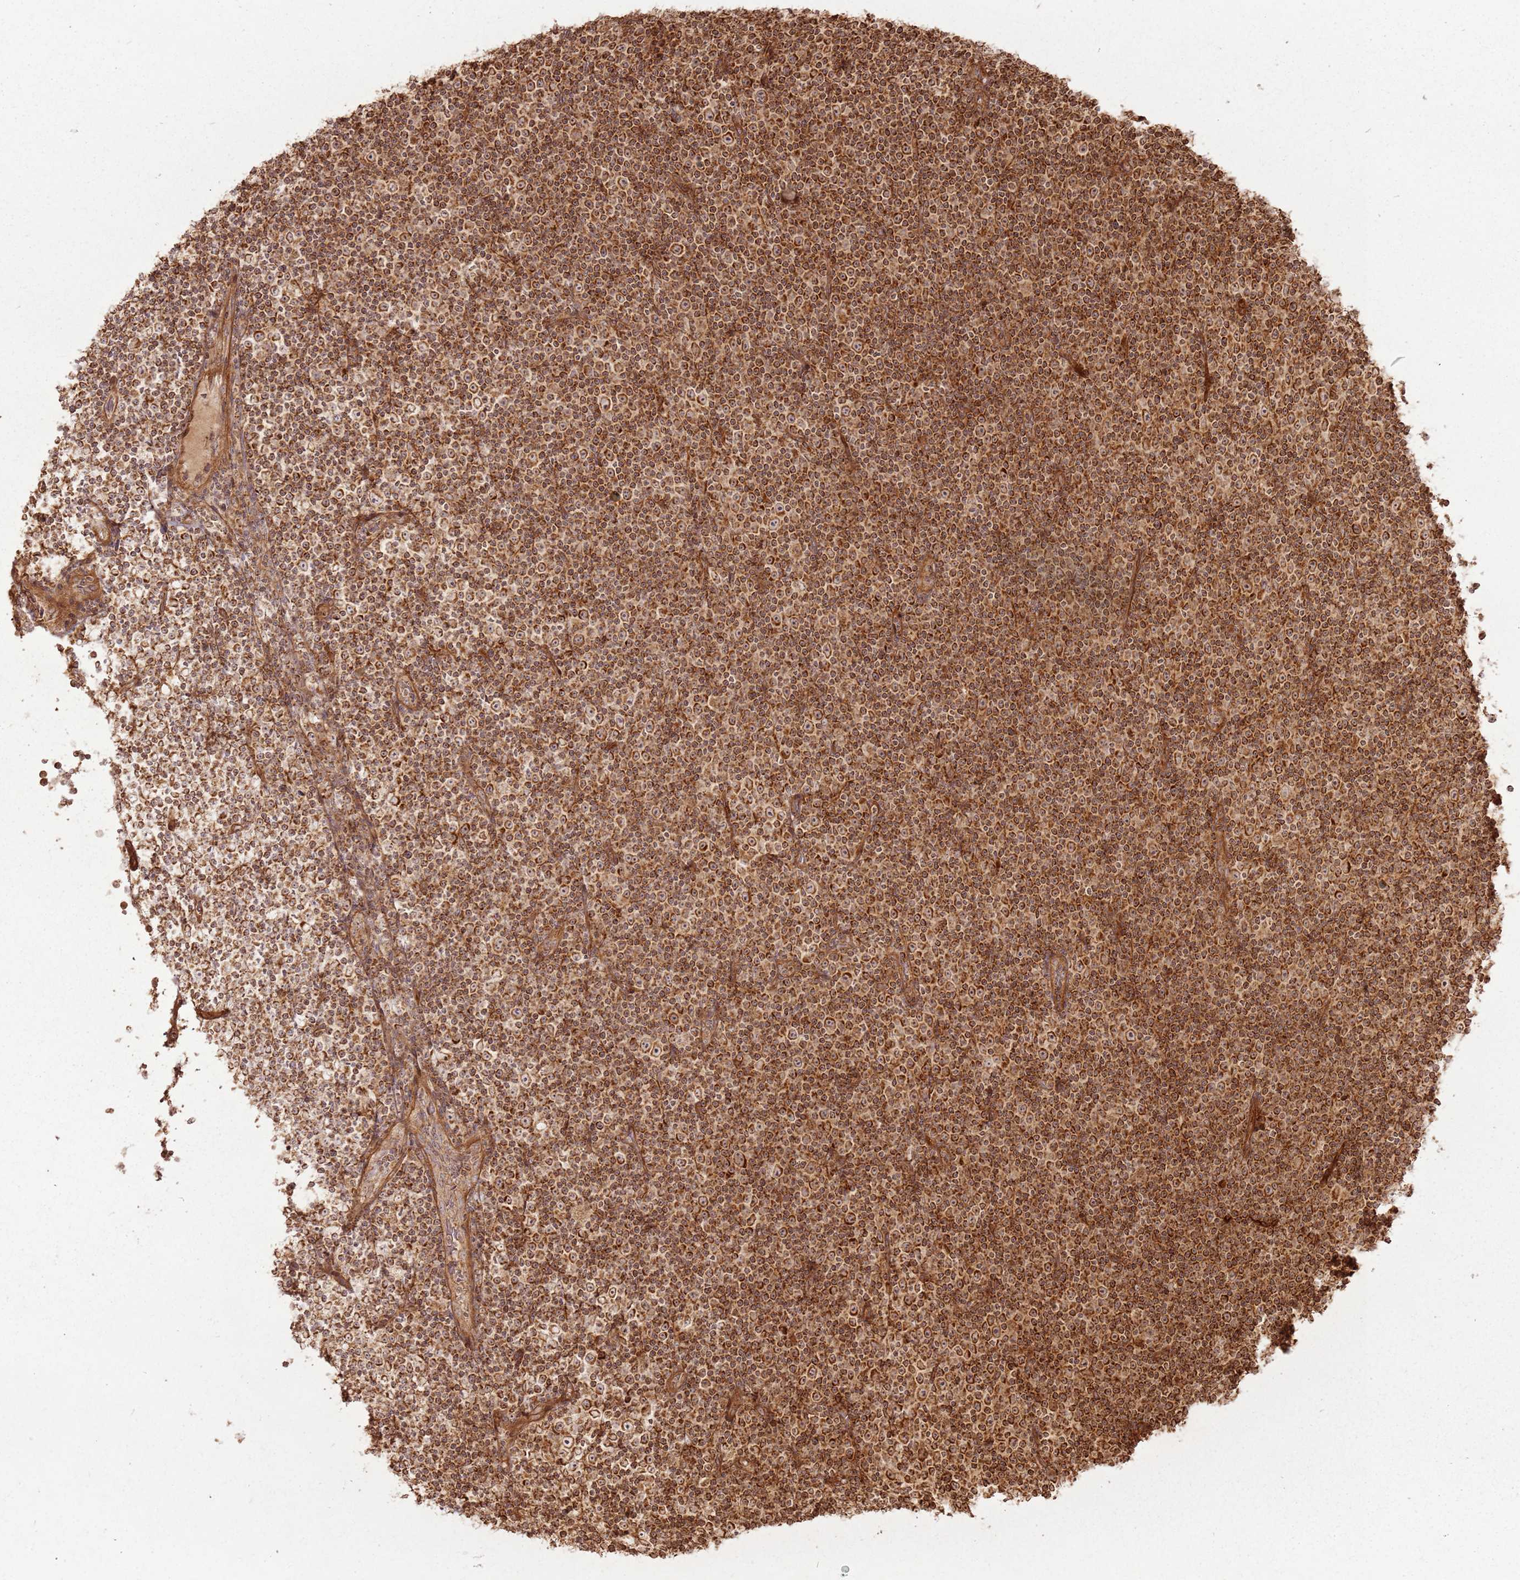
{"staining": {"intensity": "strong", "quantity": ">75%", "location": "cytoplasmic/membranous"}, "tissue": "lymphoma", "cell_type": "Tumor cells", "image_type": "cancer", "snomed": [{"axis": "morphology", "description": "Malignant lymphoma, non-Hodgkin's type, Low grade"}, {"axis": "topography", "description": "Lymph node"}], "caption": "A histopathology image showing strong cytoplasmic/membranous positivity in about >75% of tumor cells in malignant lymphoma, non-Hodgkin's type (low-grade), as visualized by brown immunohistochemical staining.", "gene": "MRPS6", "patient": {"sex": "female", "age": 67}}